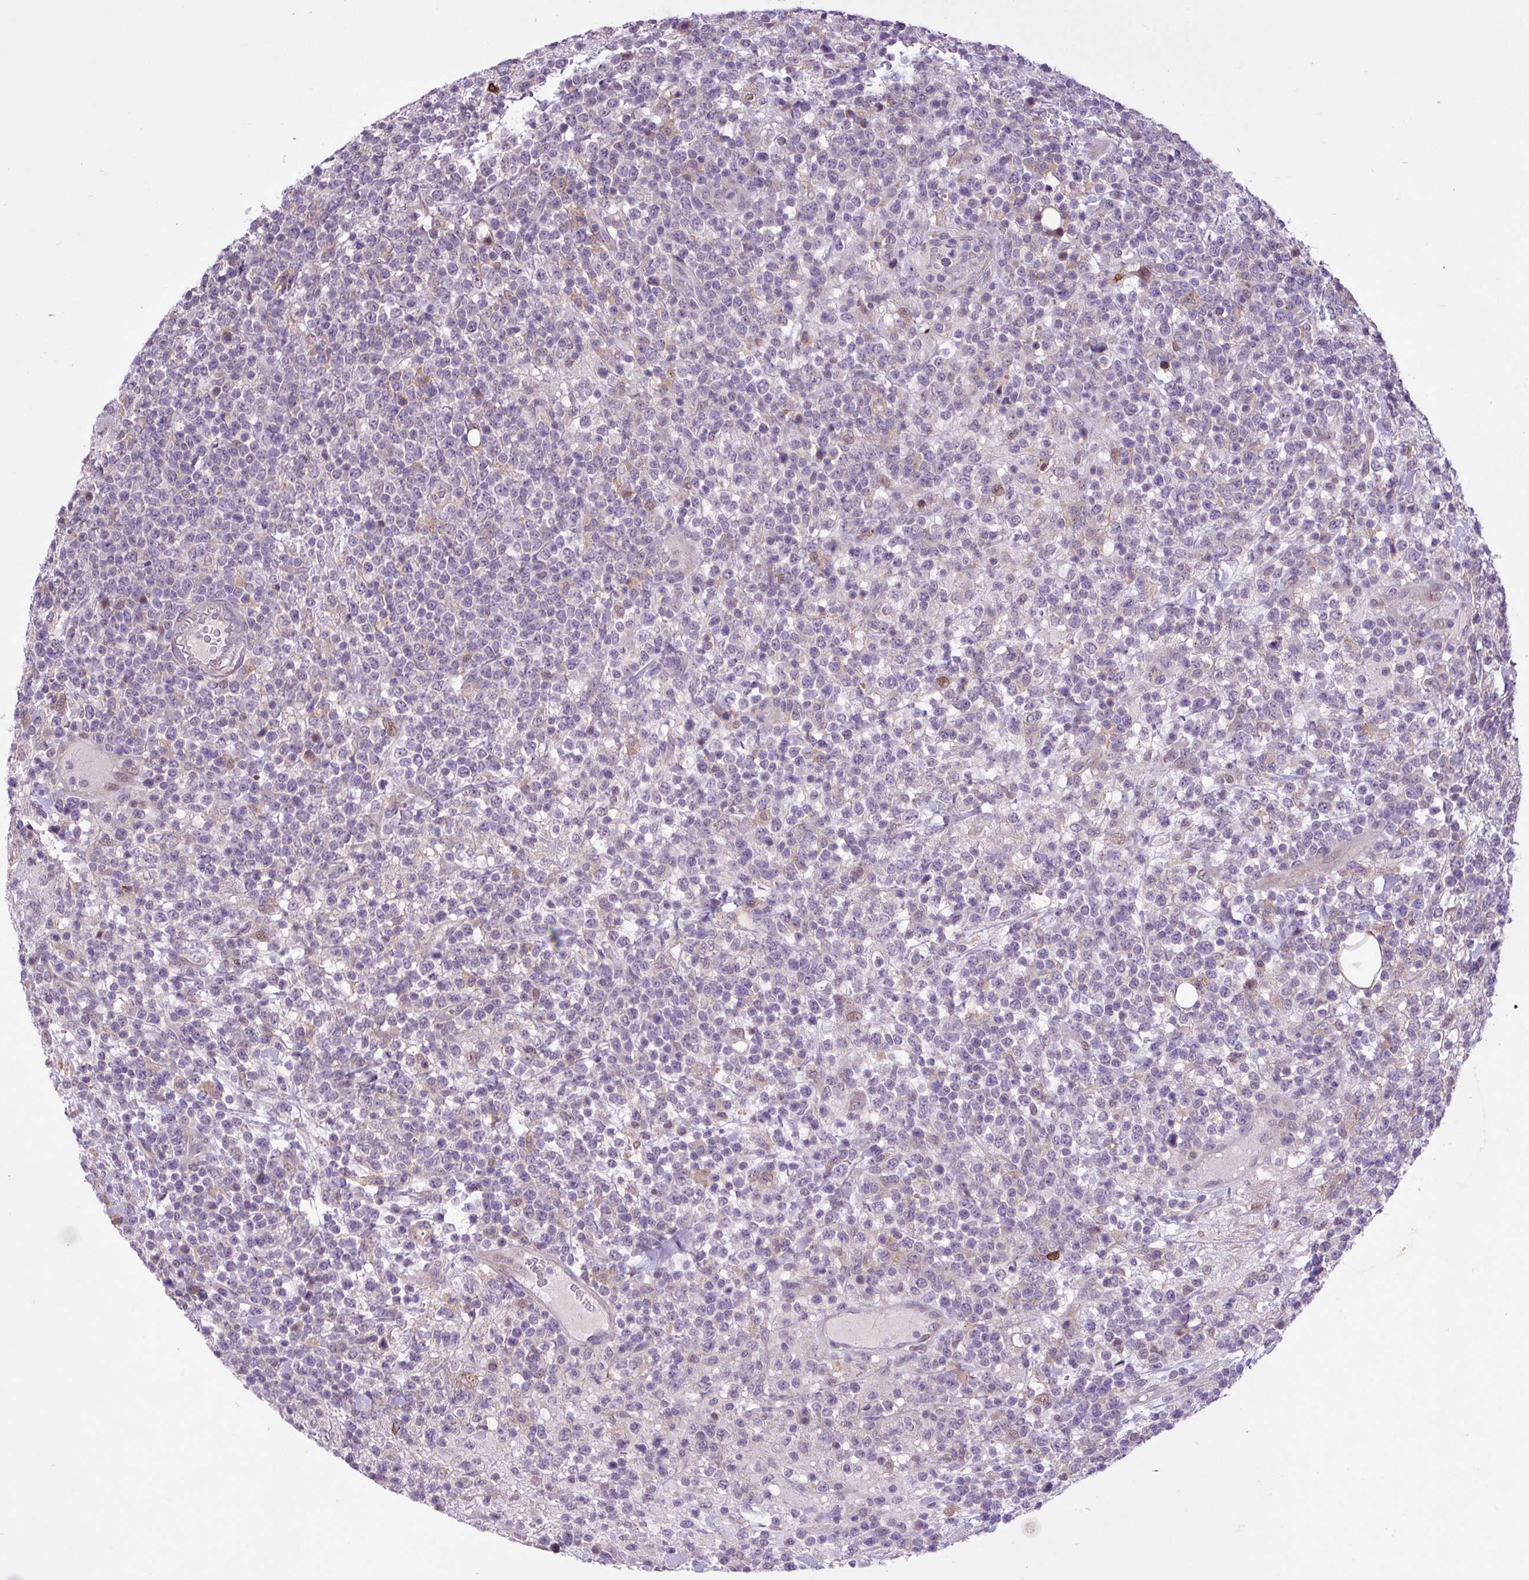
{"staining": {"intensity": "negative", "quantity": "none", "location": "none"}, "tissue": "lymphoma", "cell_type": "Tumor cells", "image_type": "cancer", "snomed": [{"axis": "morphology", "description": "Malignant lymphoma, non-Hodgkin's type, High grade"}, {"axis": "topography", "description": "Colon"}], "caption": "This is a image of immunohistochemistry staining of lymphoma, which shows no expression in tumor cells.", "gene": "RPP25L", "patient": {"sex": "female", "age": 53}}